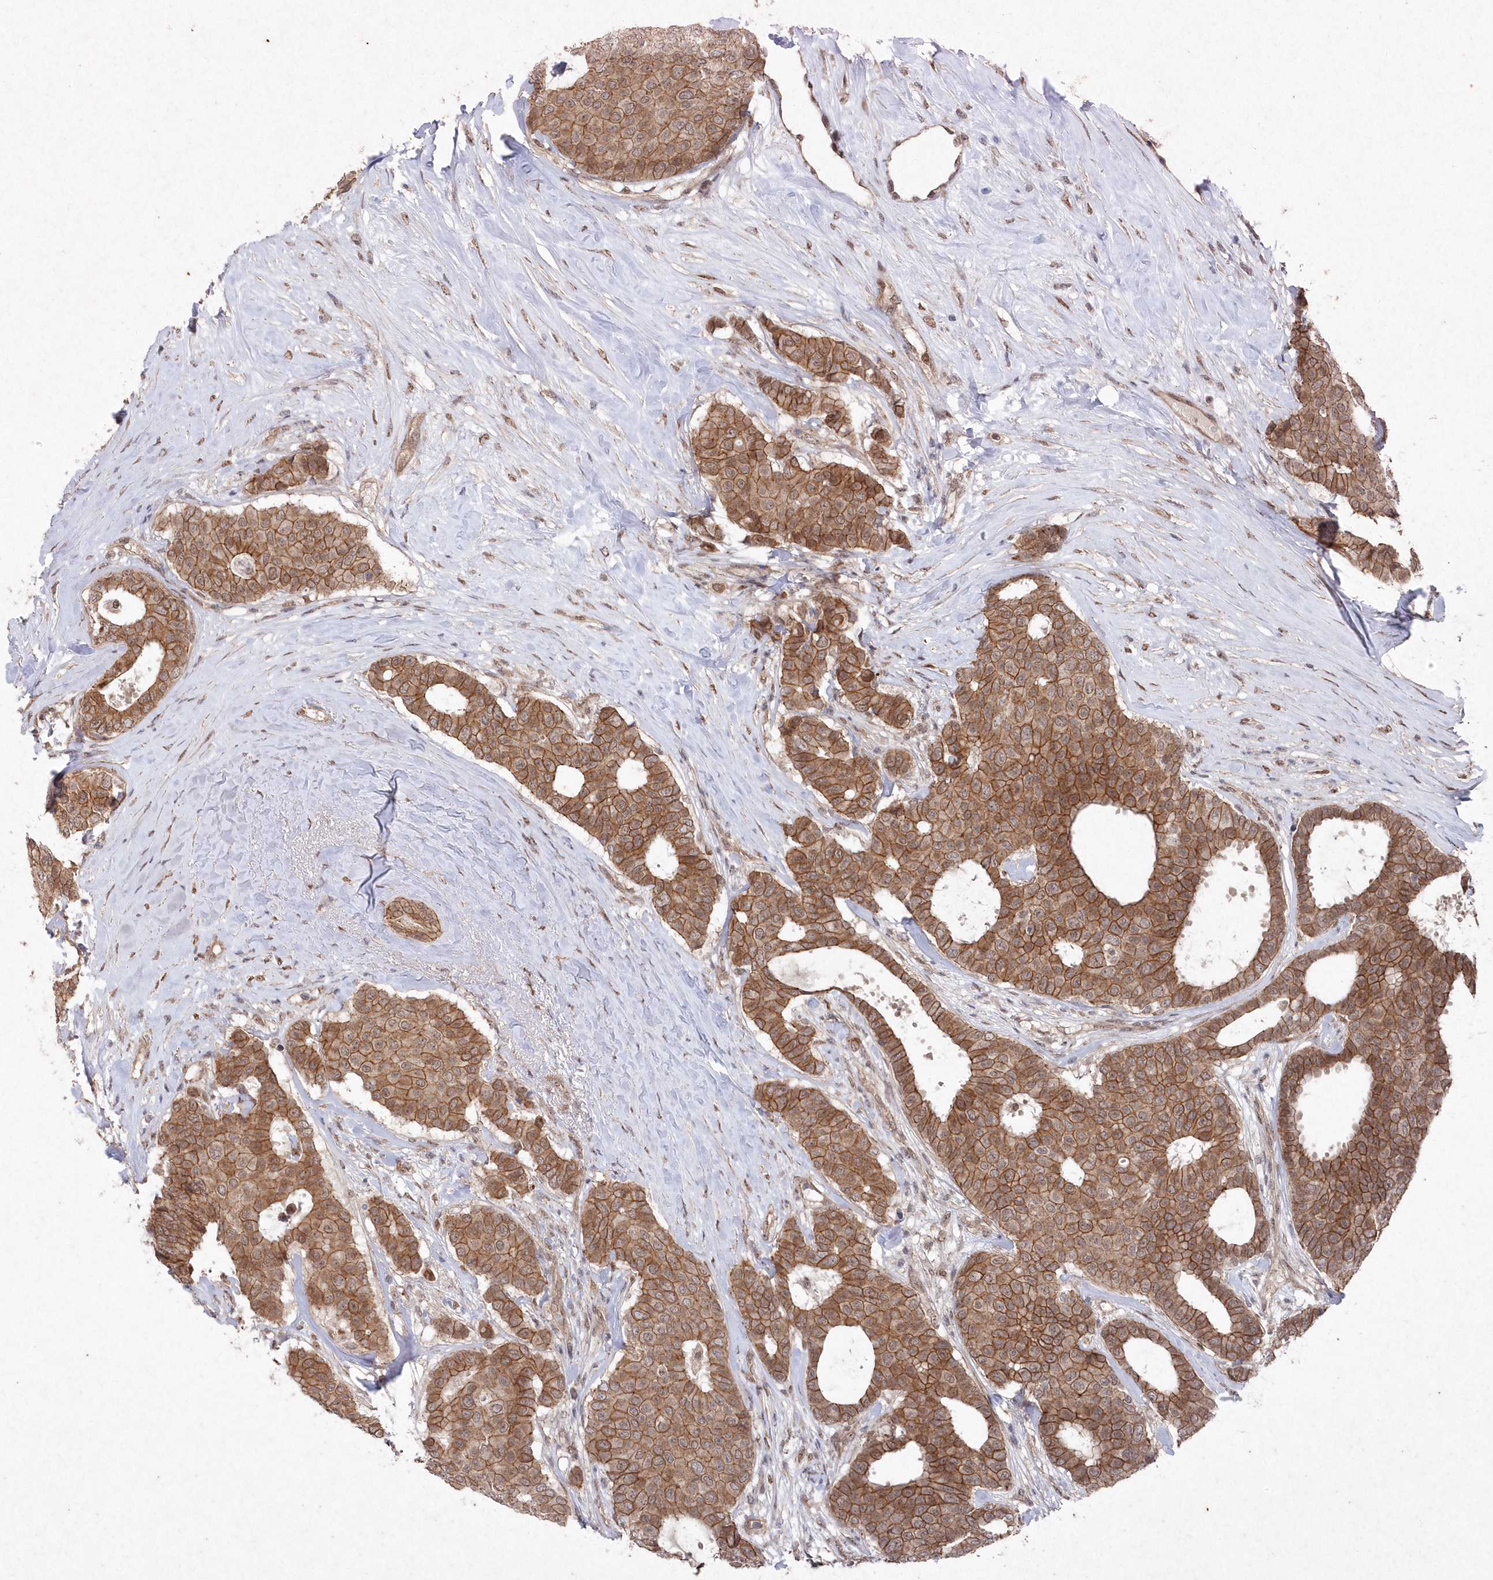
{"staining": {"intensity": "strong", "quantity": ">75%", "location": "cytoplasmic/membranous"}, "tissue": "breast cancer", "cell_type": "Tumor cells", "image_type": "cancer", "snomed": [{"axis": "morphology", "description": "Duct carcinoma"}, {"axis": "topography", "description": "Breast"}], "caption": "An immunohistochemistry histopathology image of neoplastic tissue is shown. Protein staining in brown labels strong cytoplasmic/membranous positivity in intraductal carcinoma (breast) within tumor cells.", "gene": "VSIG2", "patient": {"sex": "female", "age": 75}}